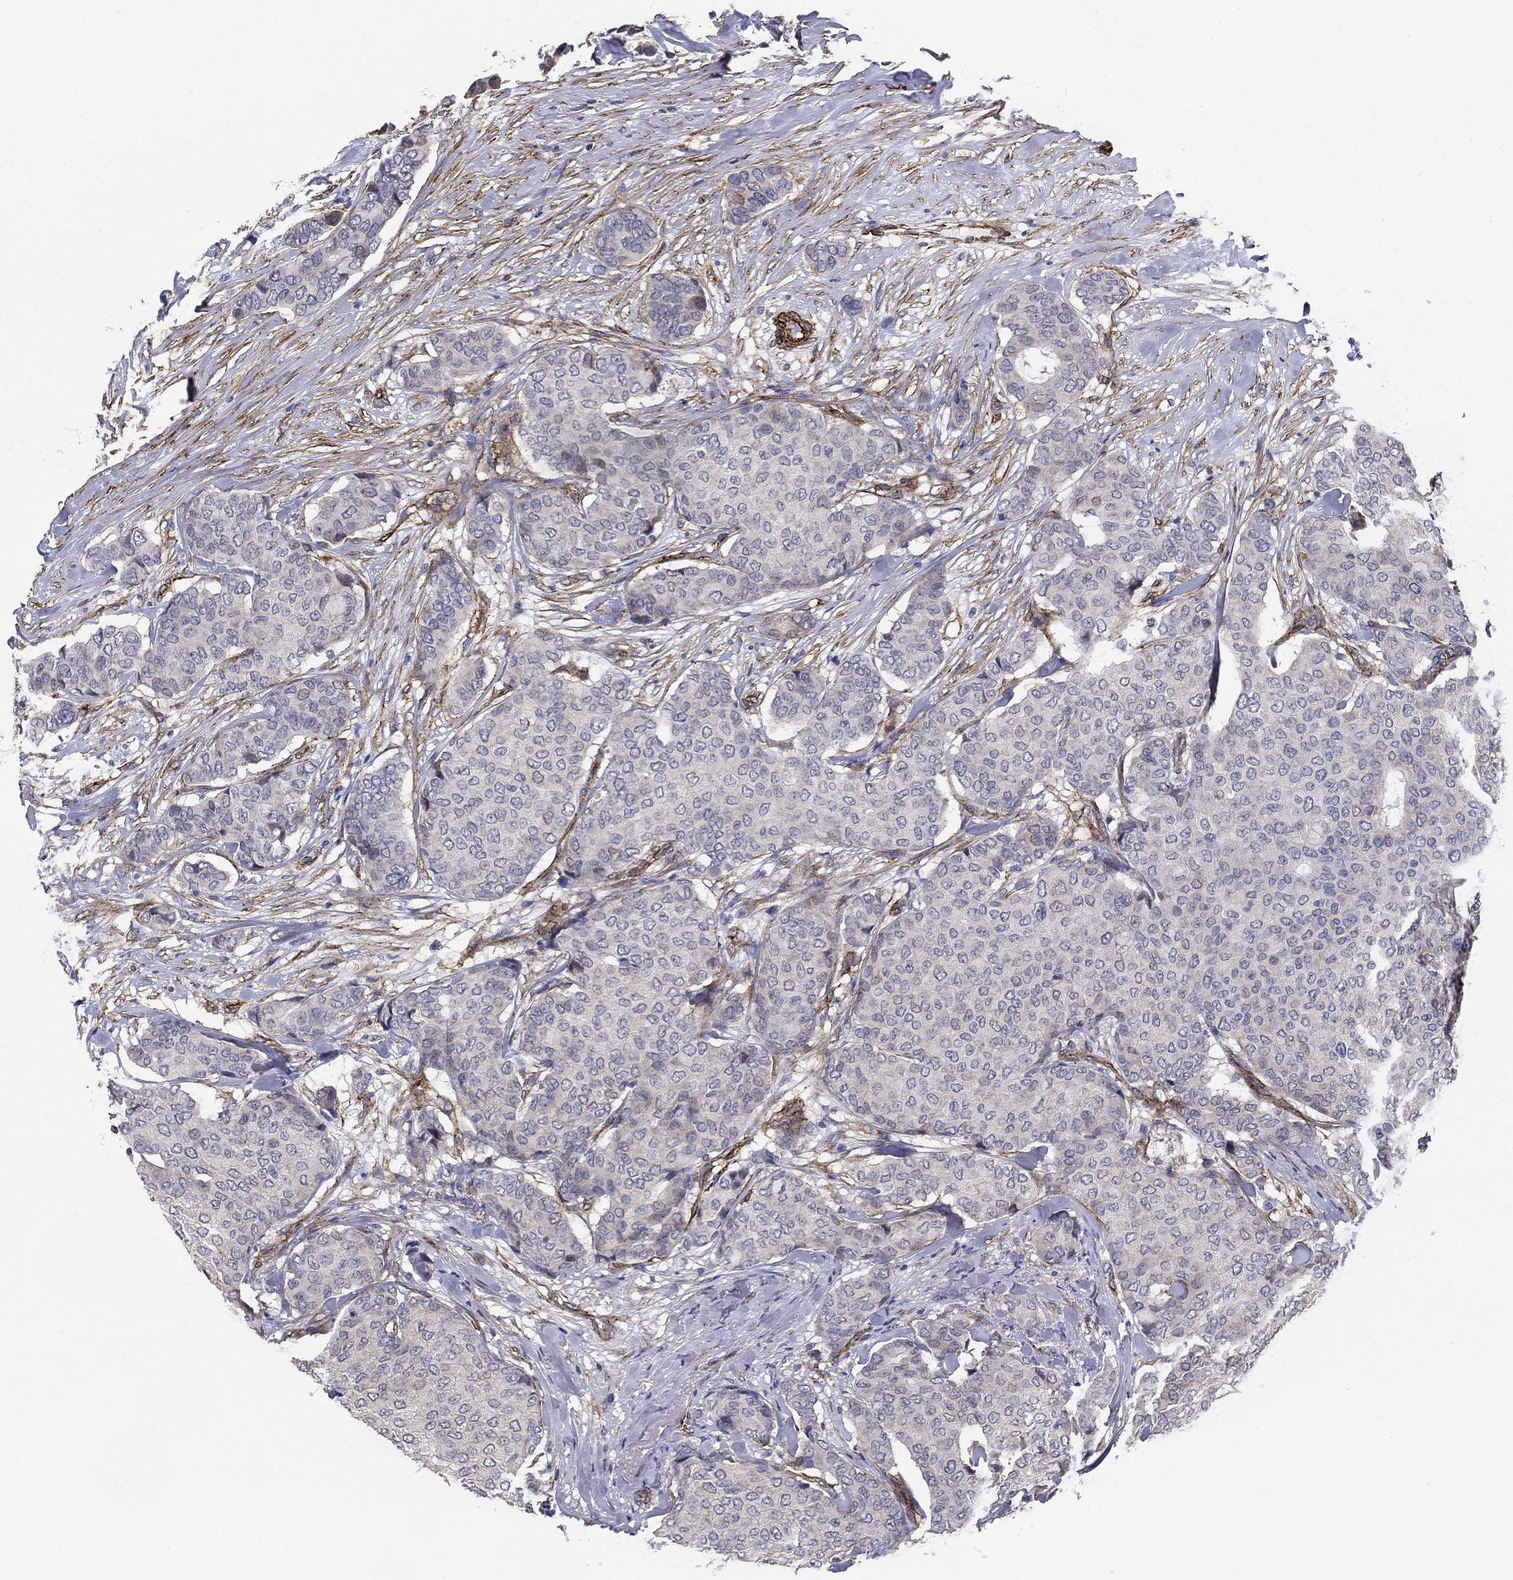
{"staining": {"intensity": "negative", "quantity": "none", "location": "none"}, "tissue": "breast cancer", "cell_type": "Tumor cells", "image_type": "cancer", "snomed": [{"axis": "morphology", "description": "Duct carcinoma"}, {"axis": "topography", "description": "Breast"}], "caption": "Breast invasive ductal carcinoma was stained to show a protein in brown. There is no significant positivity in tumor cells. The staining was performed using DAB to visualize the protein expression in brown, while the nuclei were stained in blue with hematoxylin (Magnification: 20x).", "gene": "SYNC", "patient": {"sex": "female", "age": 75}}